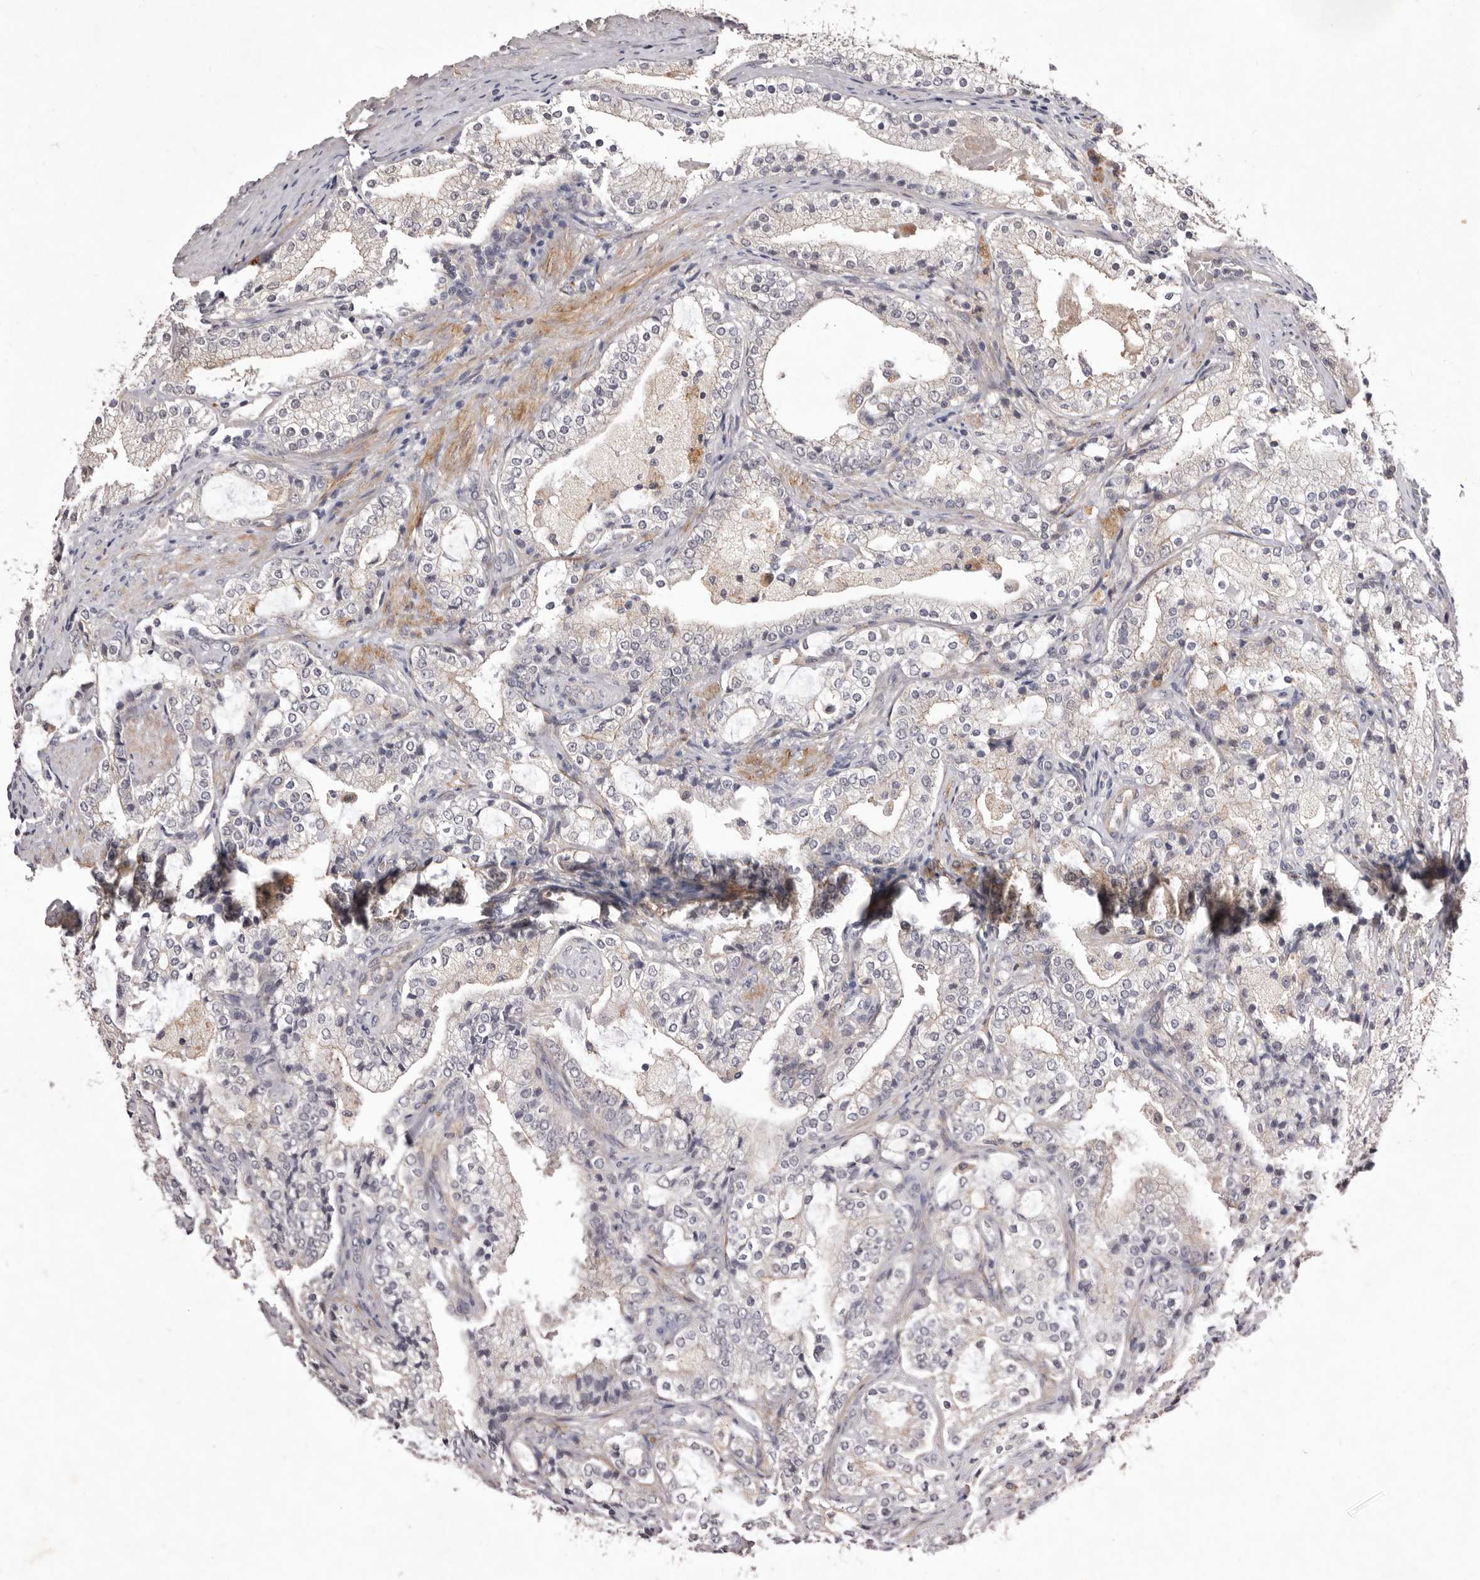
{"staining": {"intensity": "negative", "quantity": "none", "location": "none"}, "tissue": "prostate cancer", "cell_type": "Tumor cells", "image_type": "cancer", "snomed": [{"axis": "morphology", "description": "Adenocarcinoma, High grade"}, {"axis": "topography", "description": "Prostate"}], "caption": "This is an IHC image of prostate cancer. There is no positivity in tumor cells.", "gene": "HBS1L", "patient": {"sex": "male", "age": 63}}